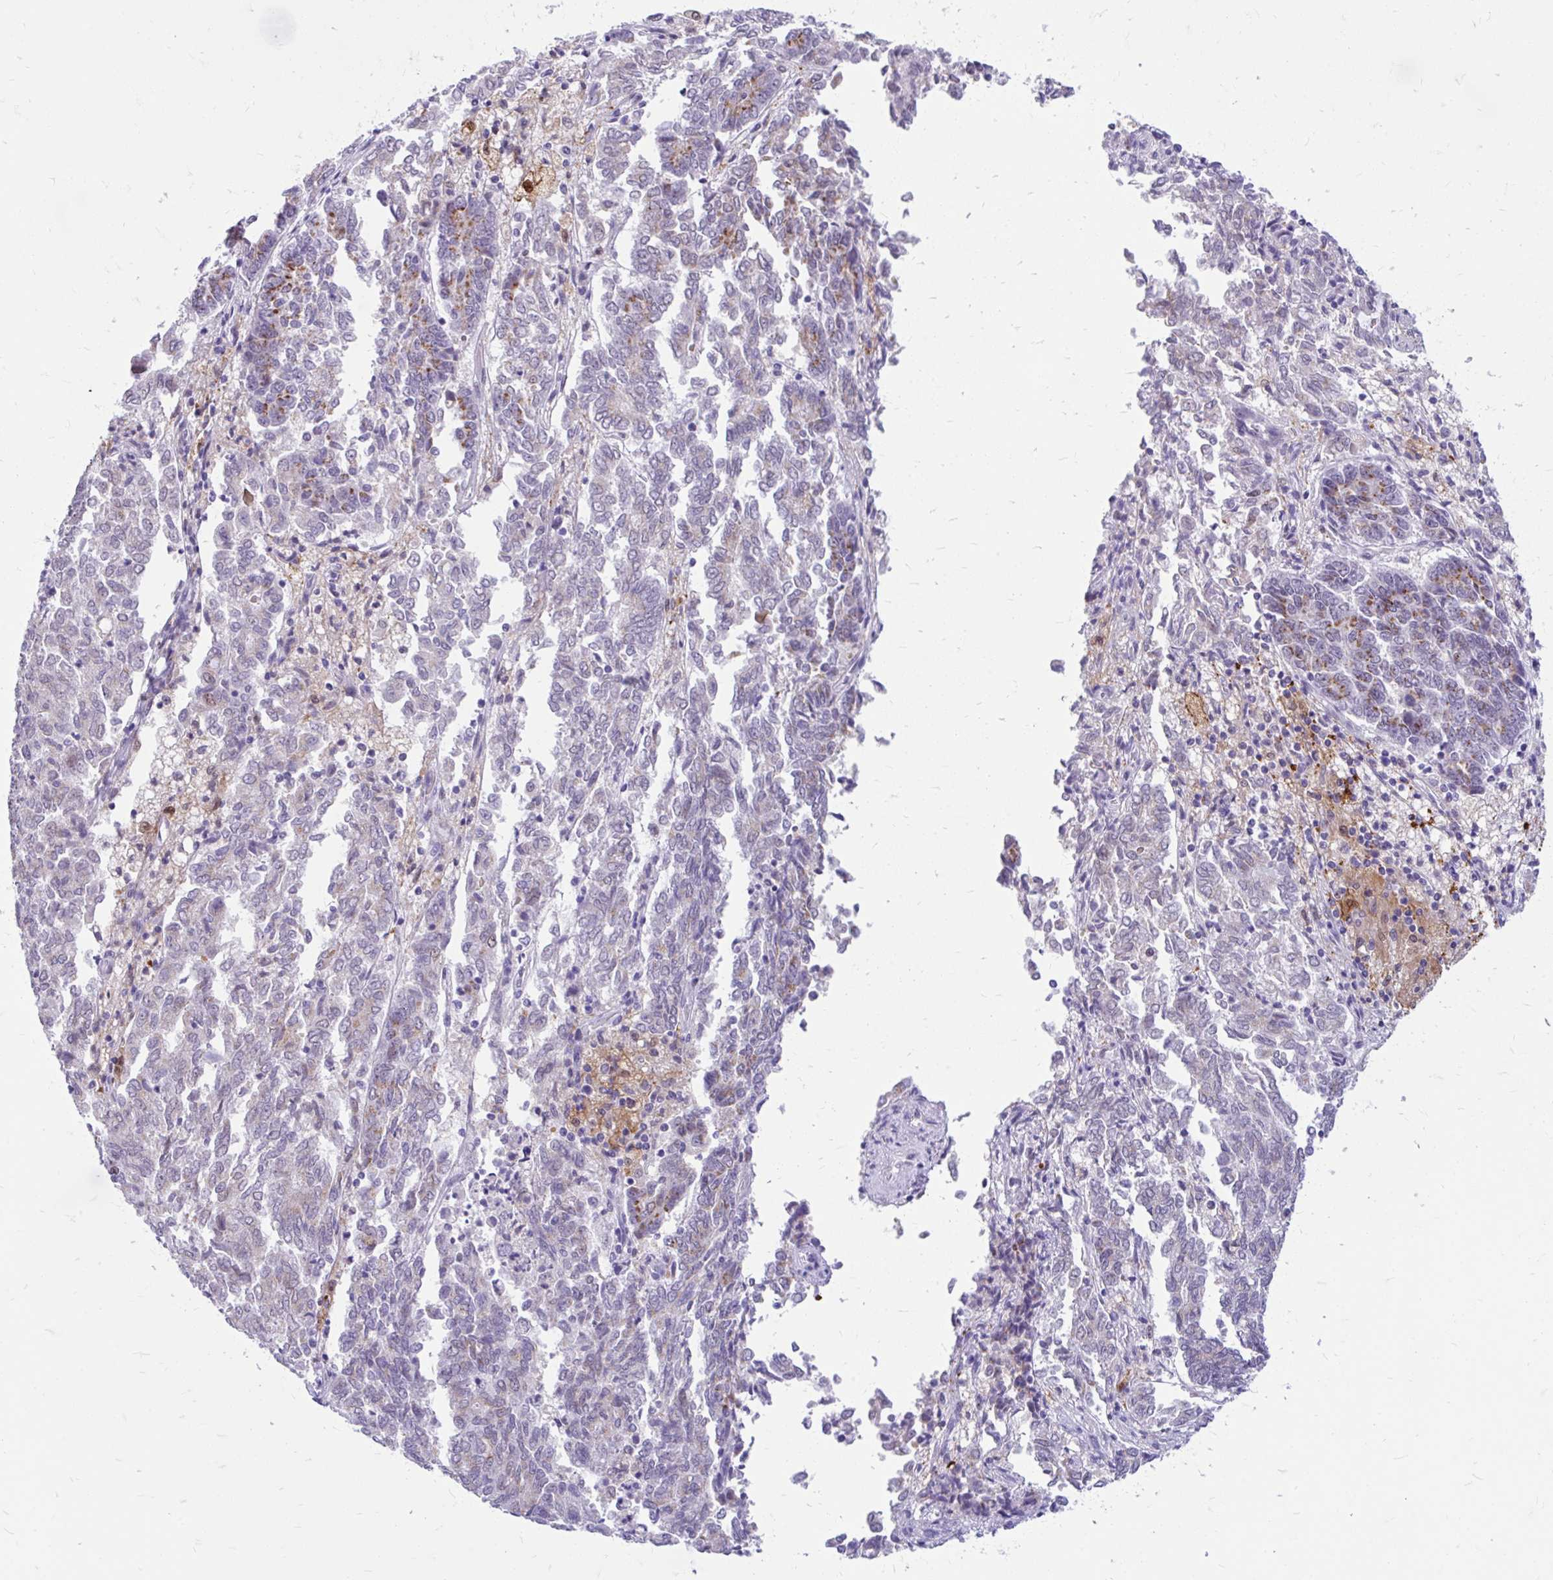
{"staining": {"intensity": "moderate", "quantity": "25%-75%", "location": "cytoplasmic/membranous"}, "tissue": "endometrial cancer", "cell_type": "Tumor cells", "image_type": "cancer", "snomed": [{"axis": "morphology", "description": "Adenocarcinoma, NOS"}, {"axis": "topography", "description": "Endometrium"}], "caption": "Protein expression analysis of human endometrial adenocarcinoma reveals moderate cytoplasmic/membranous staining in approximately 25%-75% of tumor cells.", "gene": "GLB1L2", "patient": {"sex": "female", "age": 80}}